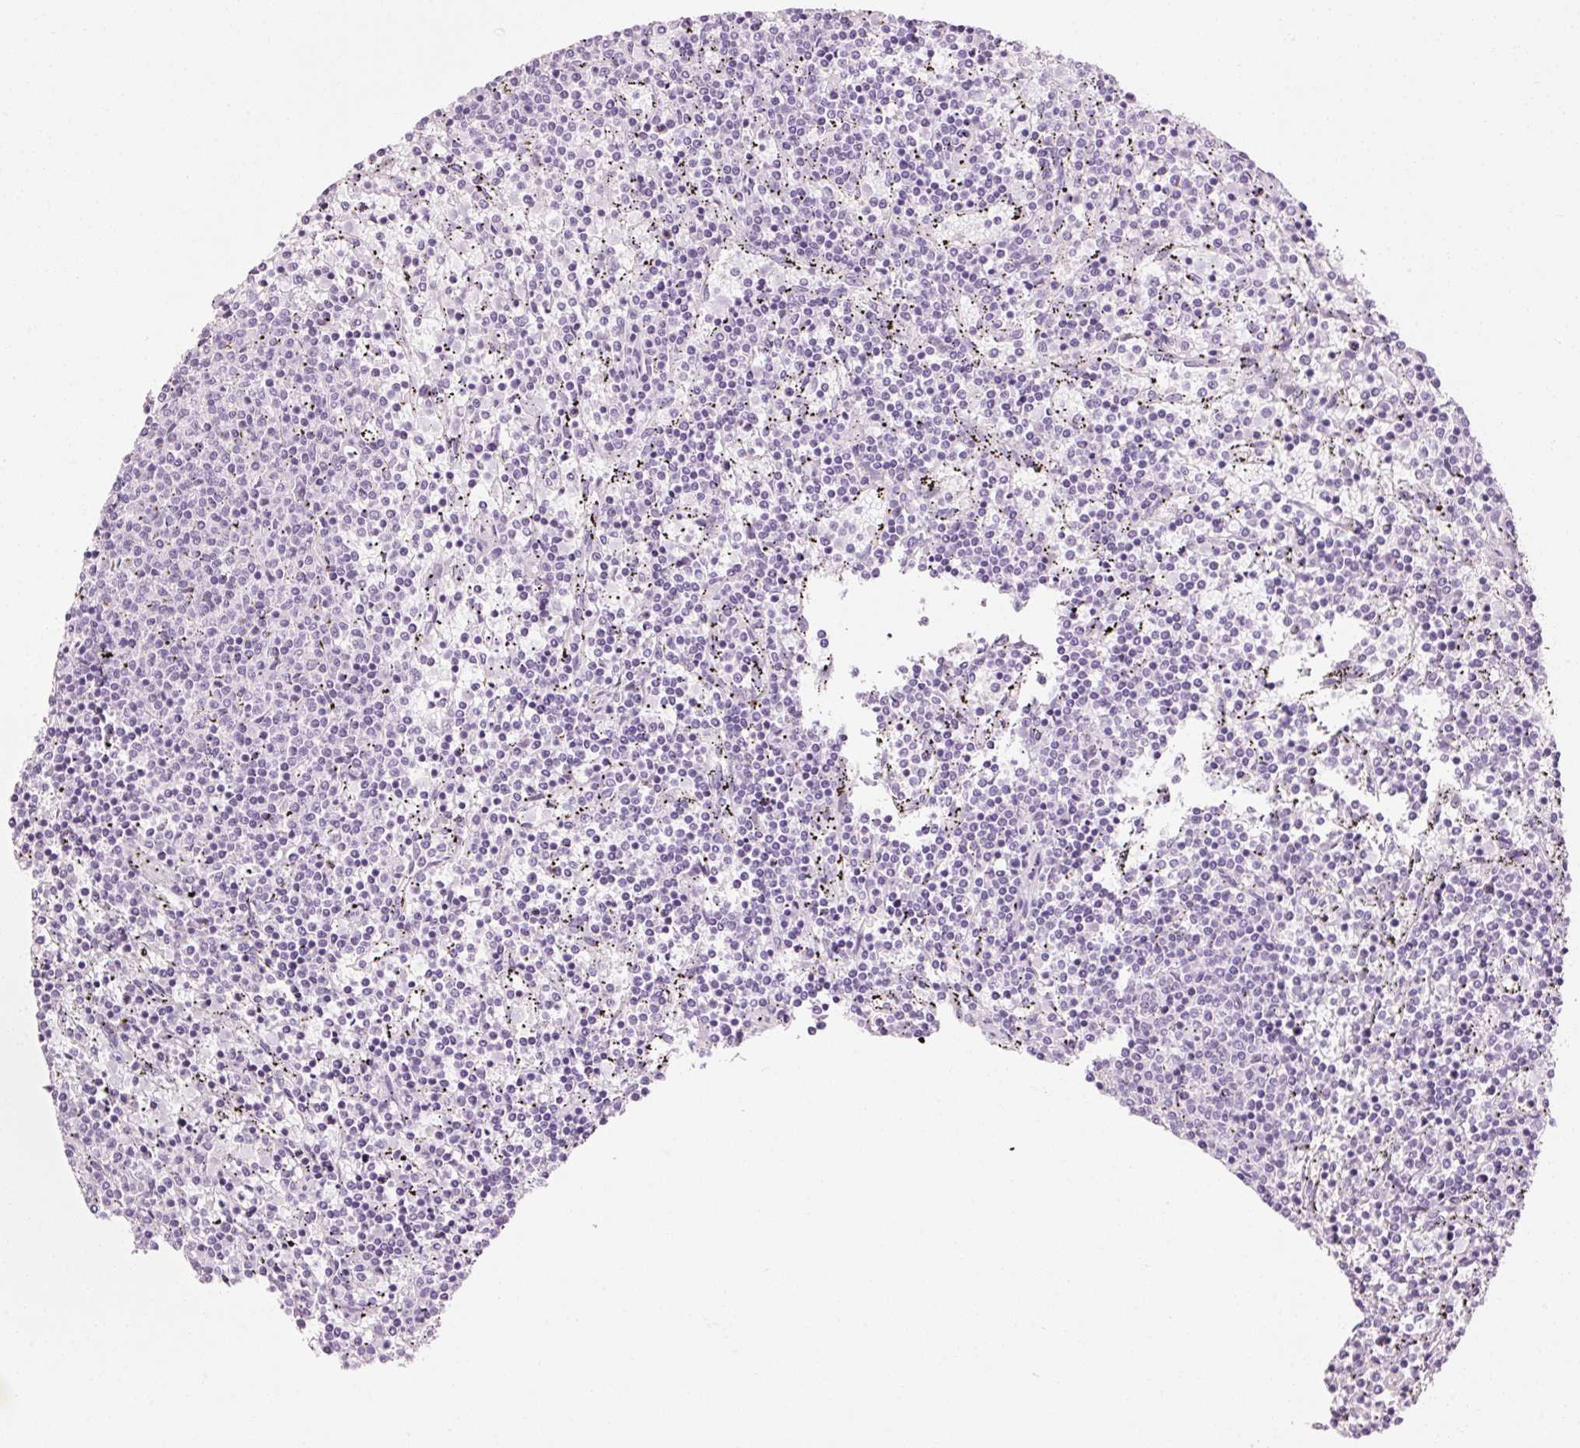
{"staining": {"intensity": "negative", "quantity": "none", "location": "none"}, "tissue": "lymphoma", "cell_type": "Tumor cells", "image_type": "cancer", "snomed": [{"axis": "morphology", "description": "Malignant lymphoma, non-Hodgkin's type, Low grade"}, {"axis": "topography", "description": "Spleen"}], "caption": "This is an IHC image of lymphoma. There is no staining in tumor cells.", "gene": "ANKRD20A1", "patient": {"sex": "female", "age": 50}}